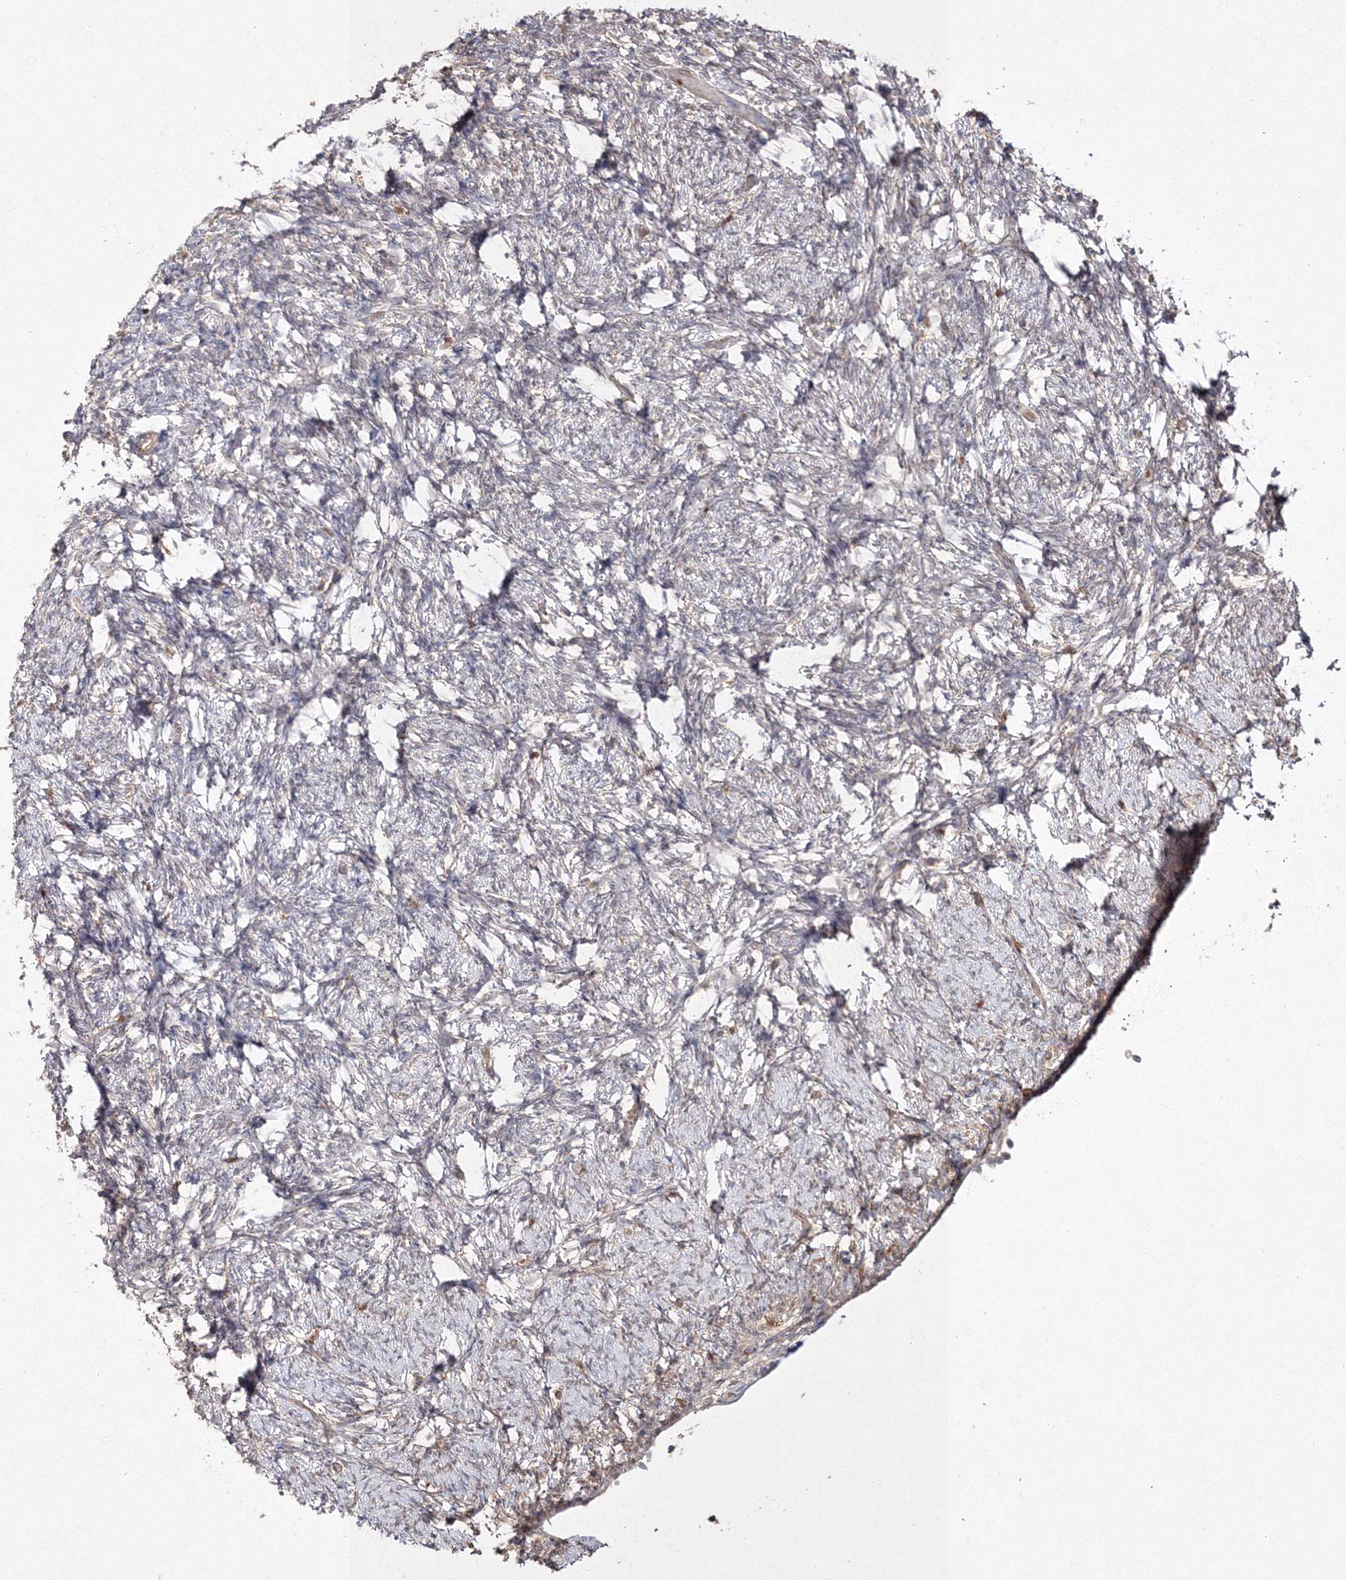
{"staining": {"intensity": "negative", "quantity": "none", "location": "none"}, "tissue": "ovary", "cell_type": "Follicle cells", "image_type": "normal", "snomed": [{"axis": "morphology", "description": "Normal tissue, NOS"}, {"axis": "topography", "description": "Ovary"}], "caption": "Micrograph shows no protein expression in follicle cells of normal ovary. Nuclei are stained in blue.", "gene": "S100A11", "patient": {"sex": "female", "age": 60}}